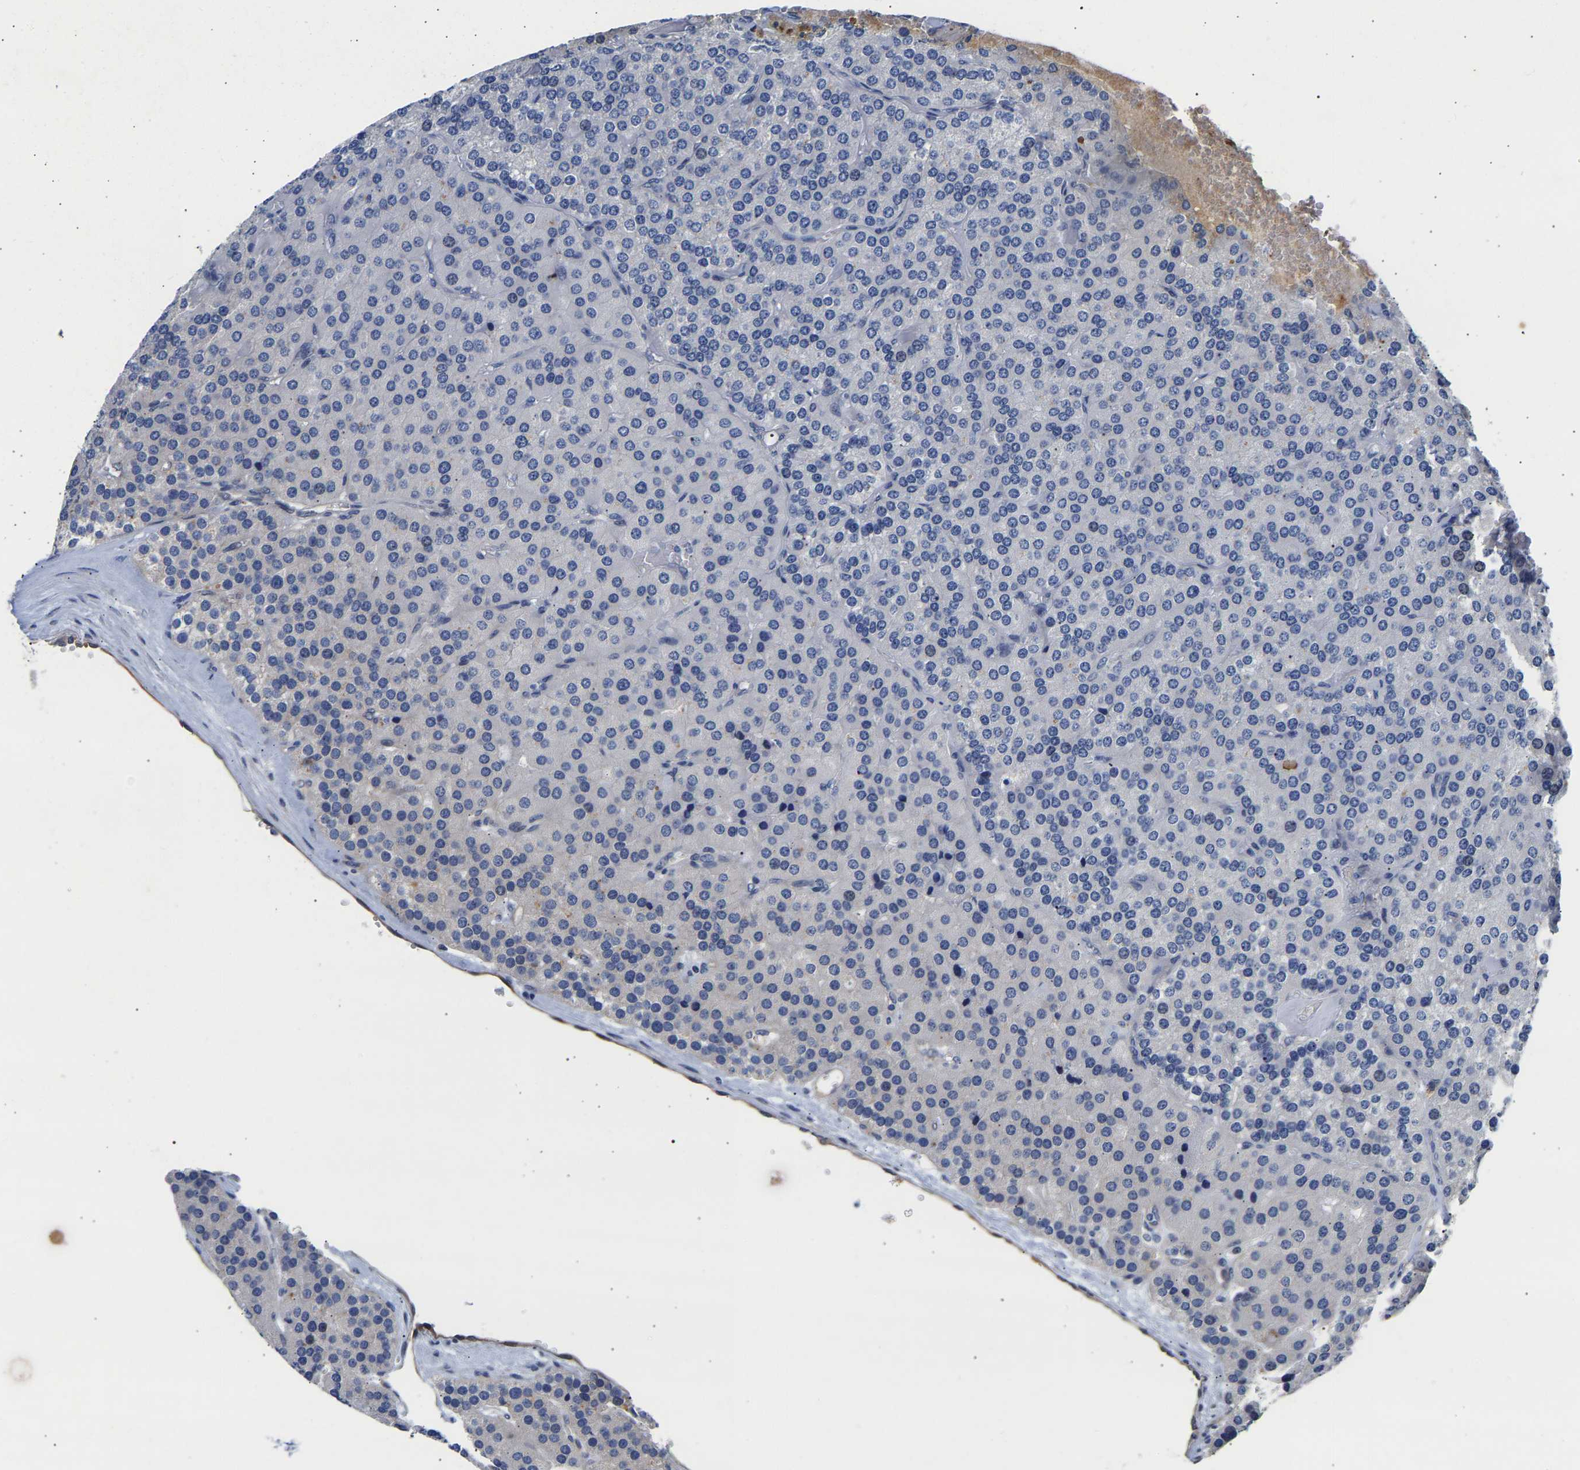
{"staining": {"intensity": "weak", "quantity": "25%-75%", "location": "cytoplasmic/membranous,nuclear"}, "tissue": "parathyroid gland", "cell_type": "Glandular cells", "image_type": "normal", "snomed": [{"axis": "morphology", "description": "Normal tissue, NOS"}, {"axis": "morphology", "description": "Adenoma, NOS"}, {"axis": "topography", "description": "Parathyroid gland"}], "caption": "An immunohistochemistry (IHC) histopathology image of normal tissue is shown. Protein staining in brown shows weak cytoplasmic/membranous,nuclear positivity in parathyroid gland within glandular cells. (IHC, brightfield microscopy, high magnification).", "gene": "CCDC6", "patient": {"sex": "female", "age": 86}}